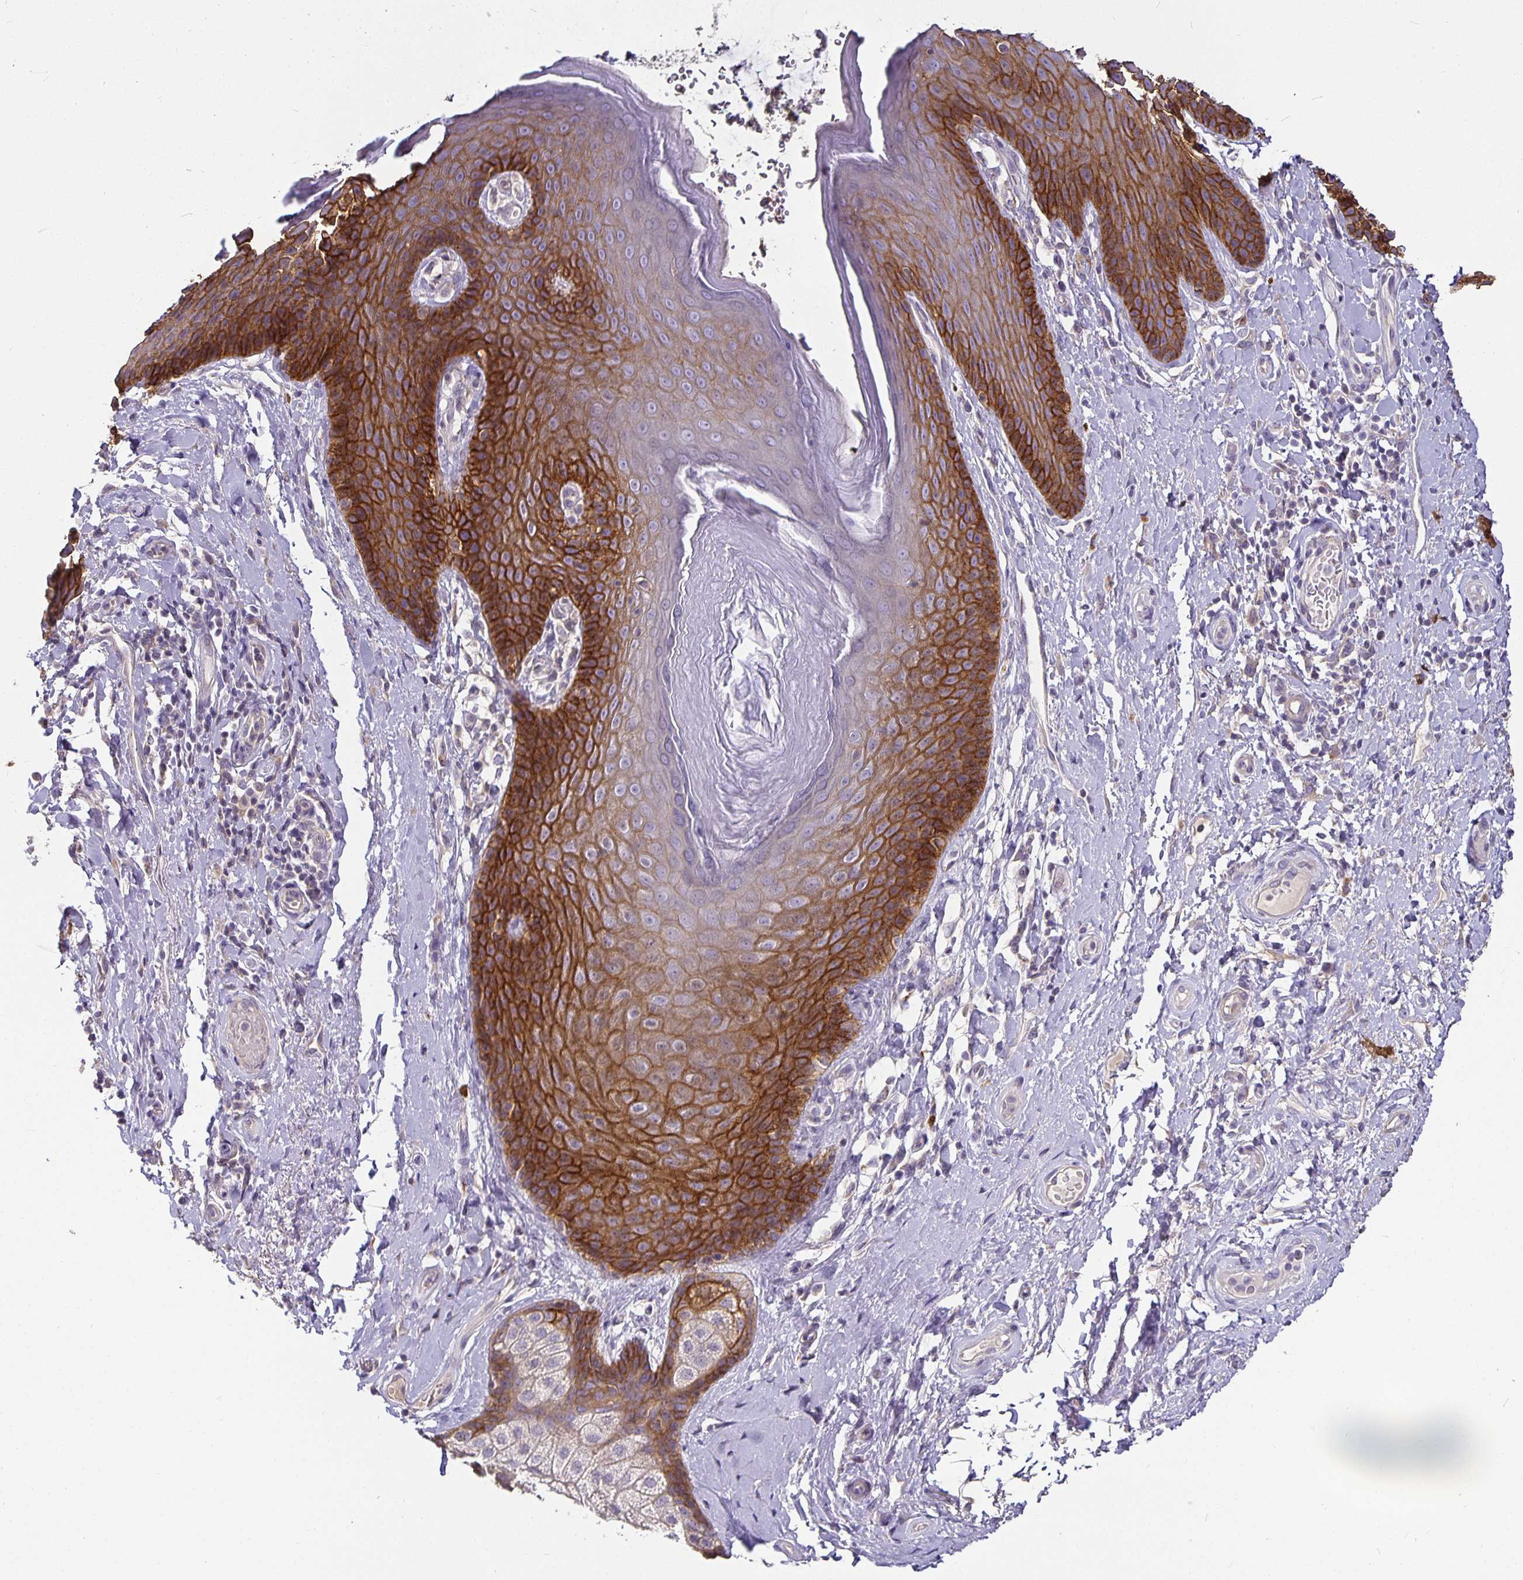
{"staining": {"intensity": "strong", "quantity": "25%-75%", "location": "cytoplasmic/membranous"}, "tissue": "skin", "cell_type": "Epidermal cells", "image_type": "normal", "snomed": [{"axis": "morphology", "description": "Normal tissue, NOS"}, {"axis": "topography", "description": "Anal"}, {"axis": "topography", "description": "Peripheral nerve tissue"}], "caption": "An immunohistochemistry image of unremarkable tissue is shown. Protein staining in brown shows strong cytoplasmic/membranous positivity in skin within epidermal cells. Nuclei are stained in blue.", "gene": "CA12", "patient": {"sex": "male", "age": 51}}